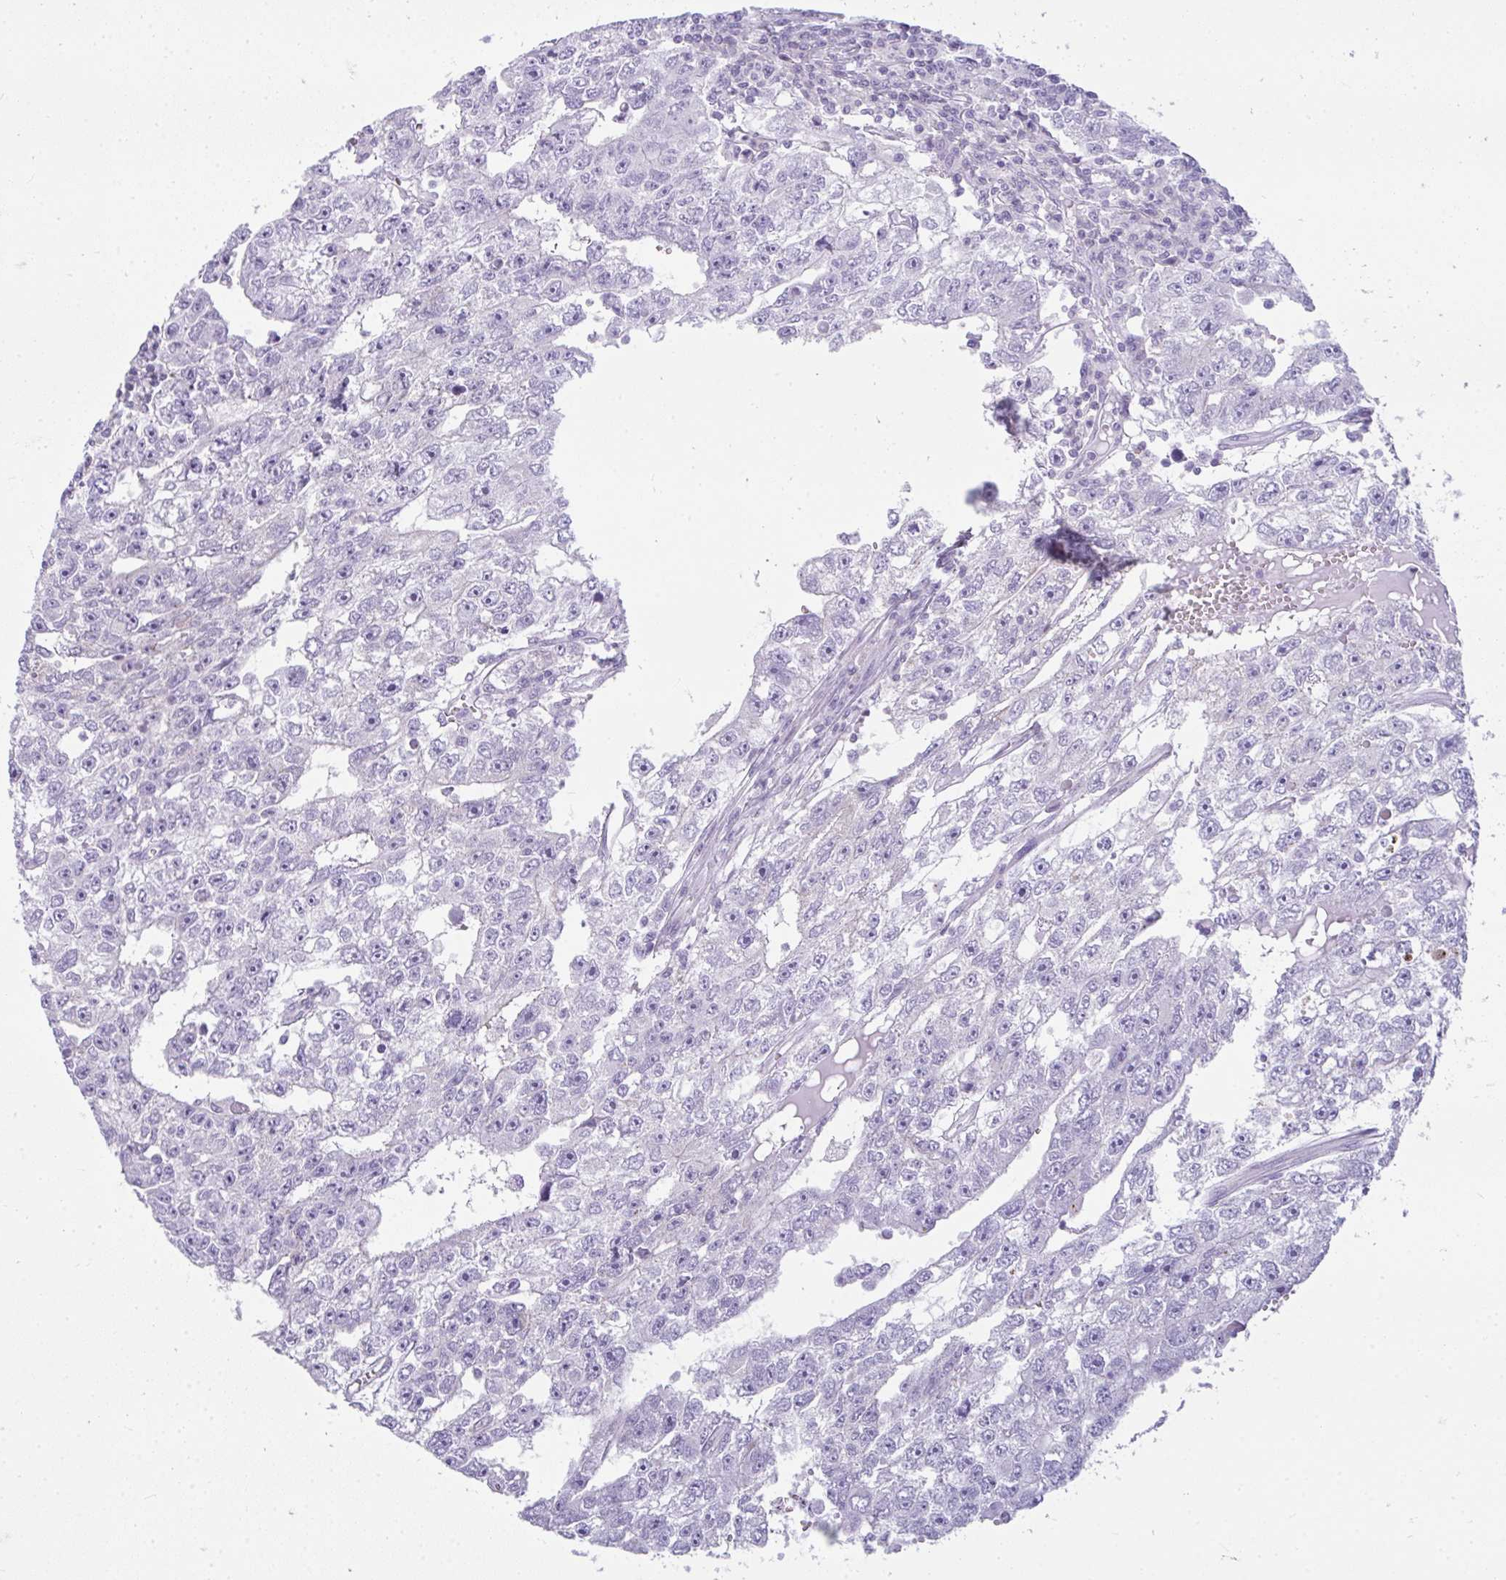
{"staining": {"intensity": "negative", "quantity": "none", "location": "none"}, "tissue": "testis cancer", "cell_type": "Tumor cells", "image_type": "cancer", "snomed": [{"axis": "morphology", "description": "Carcinoma, Embryonal, NOS"}, {"axis": "topography", "description": "Testis"}], "caption": "Protein analysis of testis cancer displays no significant staining in tumor cells. Brightfield microscopy of immunohistochemistry stained with DAB (3,3'-diaminobenzidine) (brown) and hematoxylin (blue), captured at high magnification.", "gene": "CDRT15", "patient": {"sex": "male", "age": 20}}